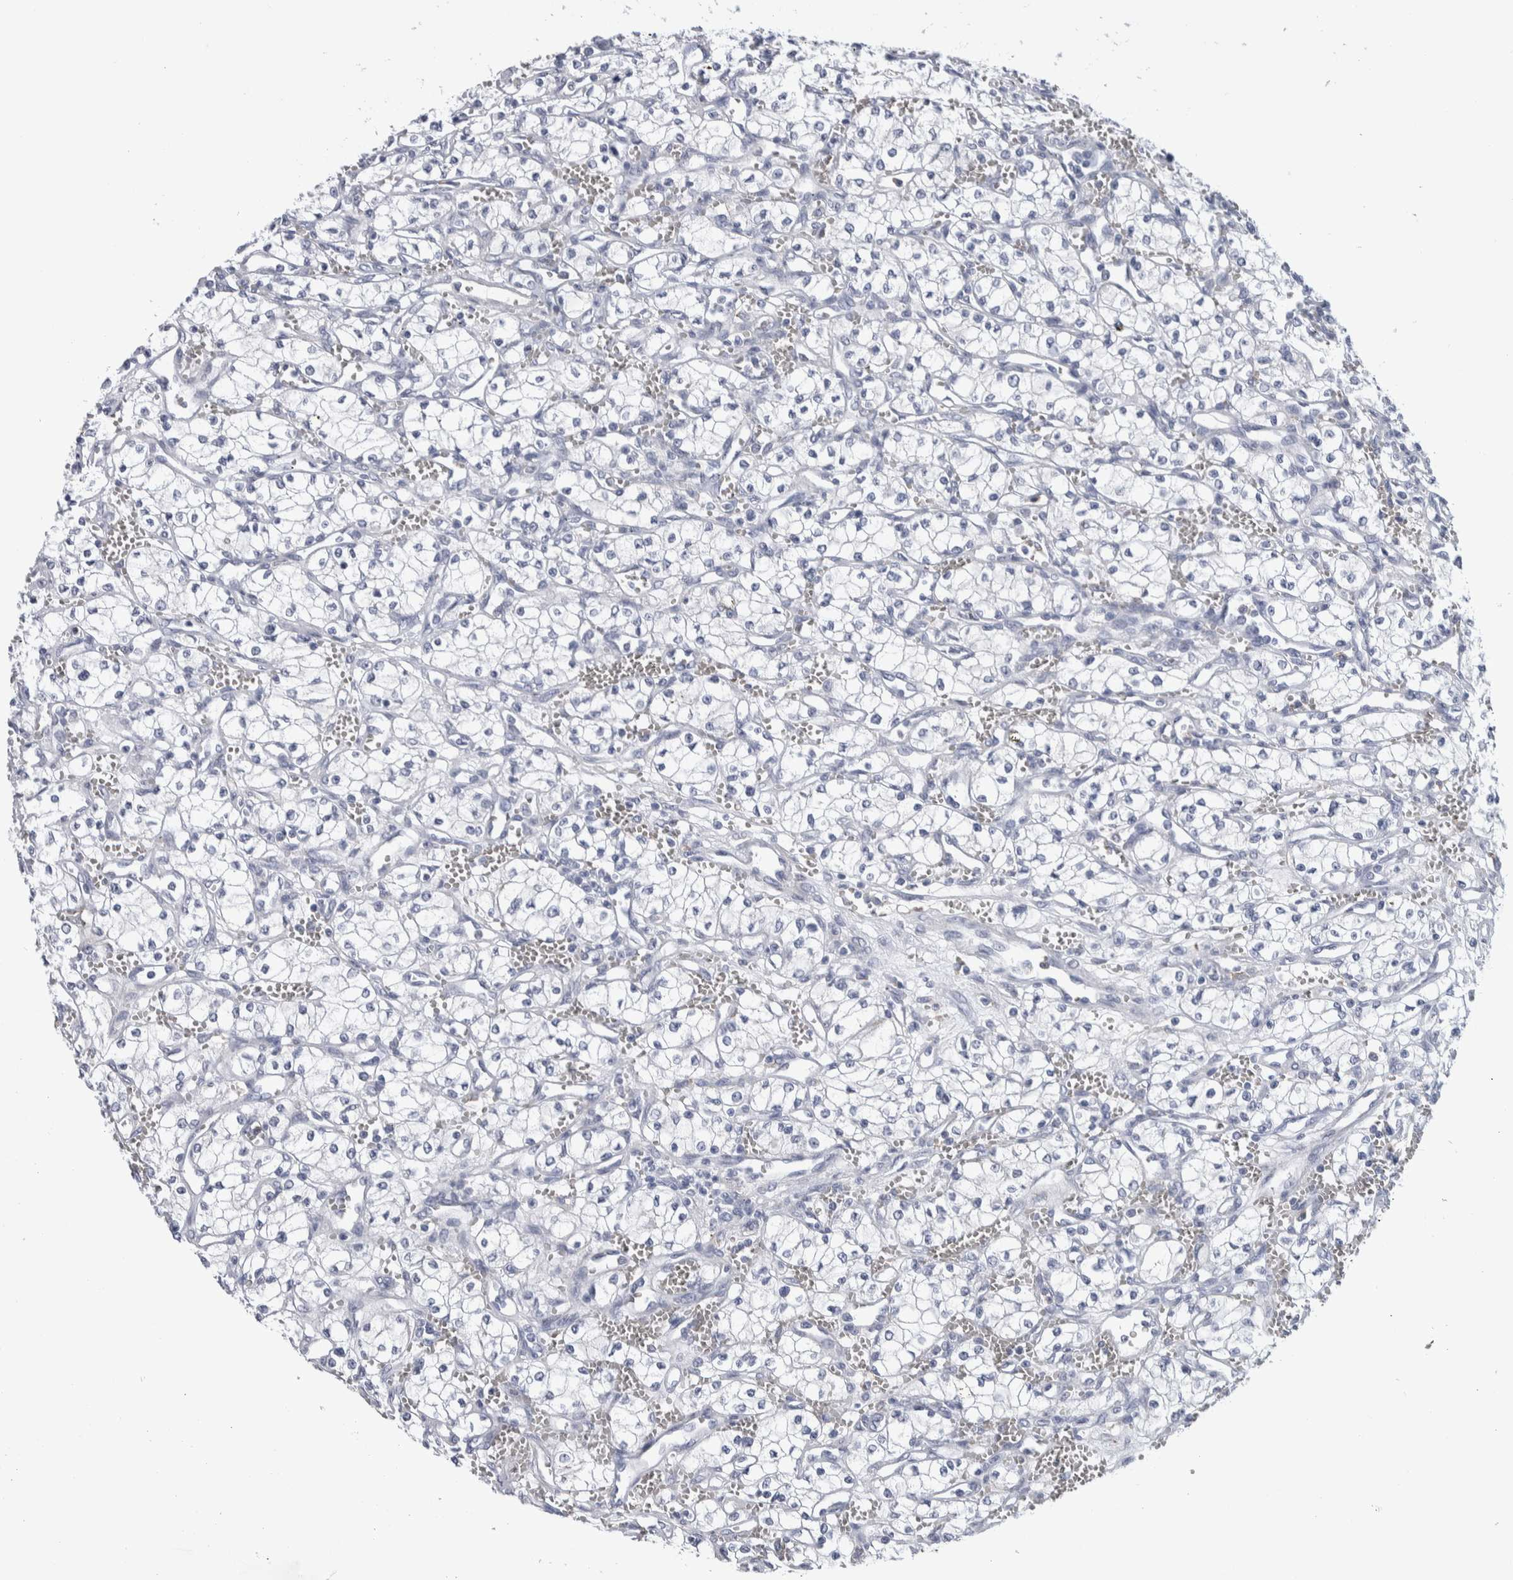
{"staining": {"intensity": "negative", "quantity": "none", "location": "none"}, "tissue": "renal cancer", "cell_type": "Tumor cells", "image_type": "cancer", "snomed": [{"axis": "morphology", "description": "Adenocarcinoma, NOS"}, {"axis": "topography", "description": "Kidney"}], "caption": "DAB (3,3'-diaminobenzidine) immunohistochemical staining of renal cancer displays no significant expression in tumor cells.", "gene": "LURAP1L", "patient": {"sex": "male", "age": 59}}